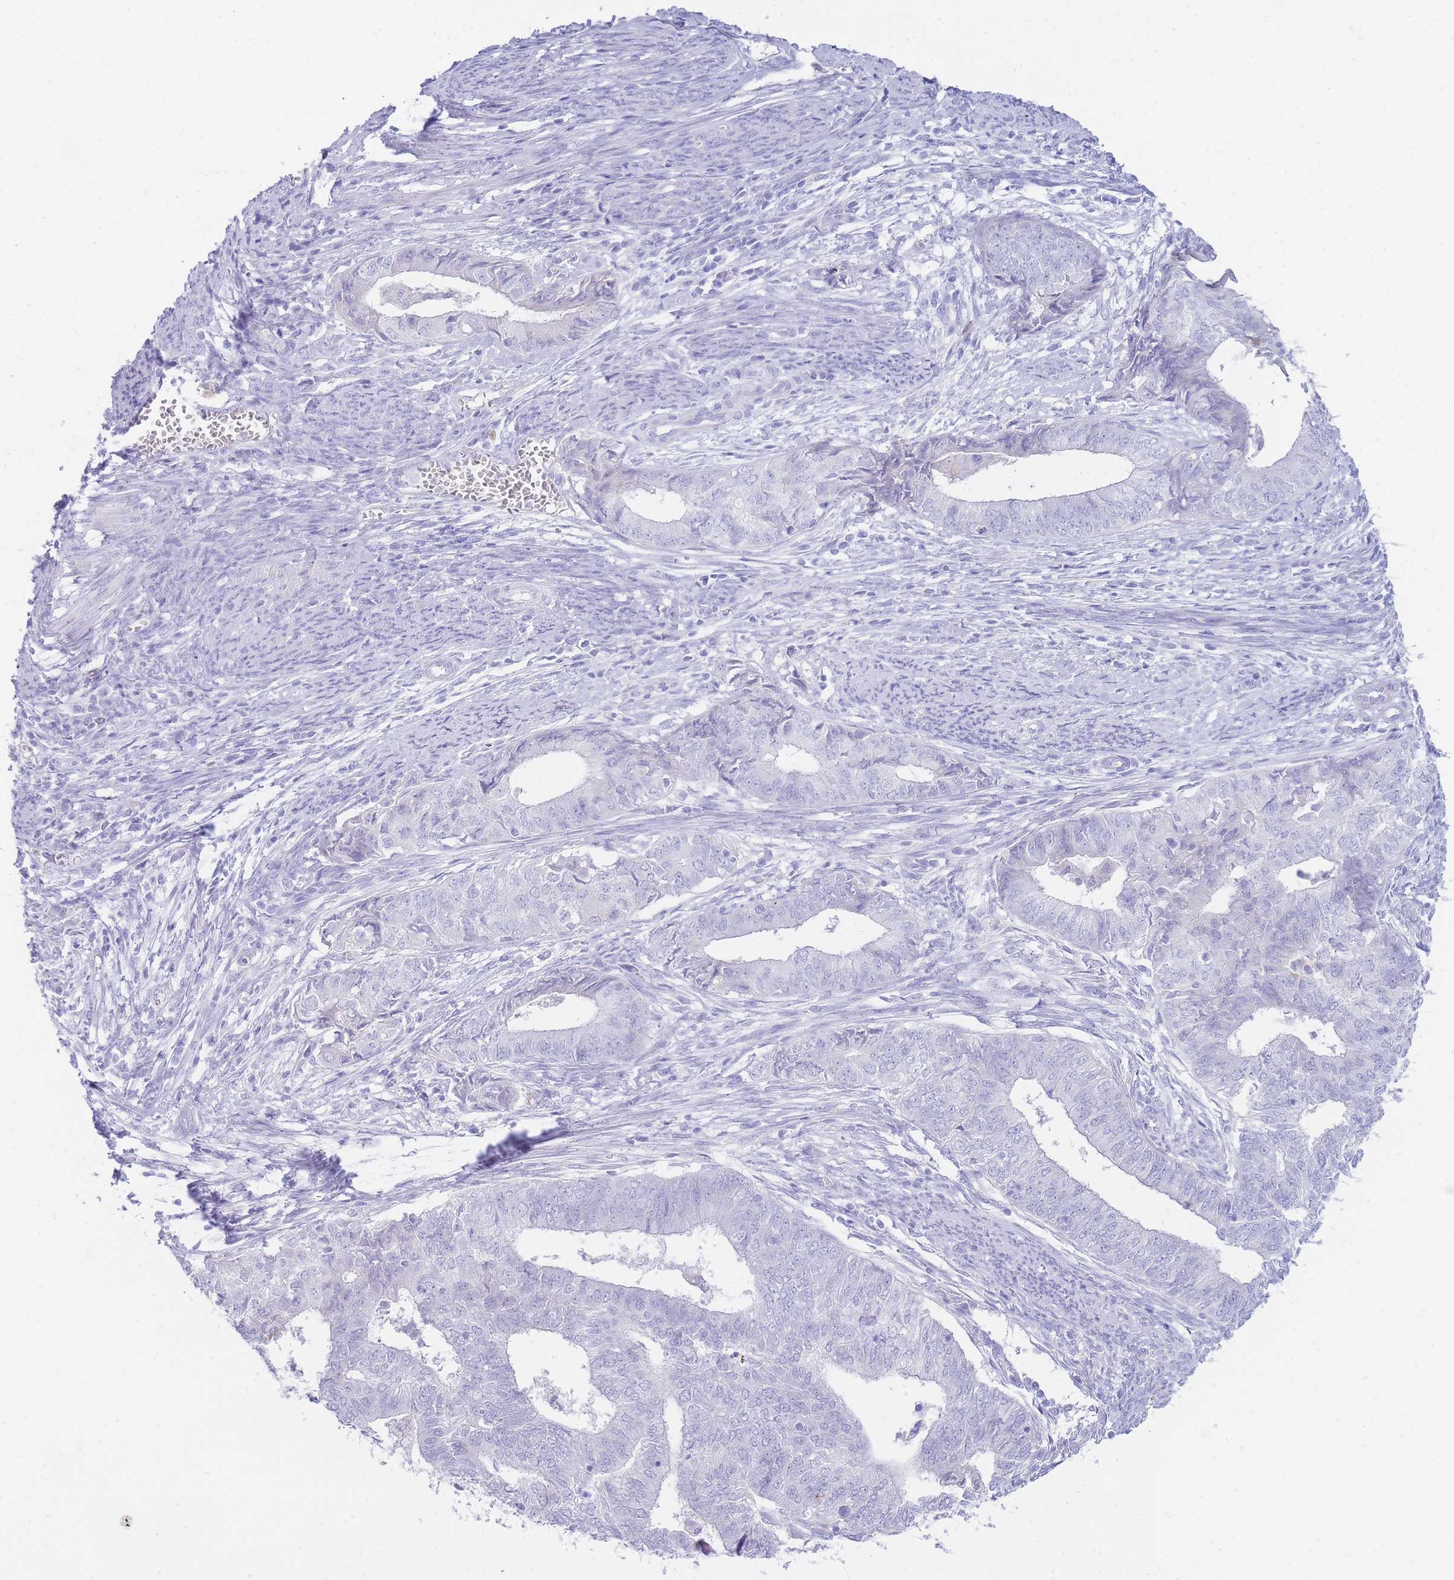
{"staining": {"intensity": "negative", "quantity": "none", "location": "none"}, "tissue": "endometrial cancer", "cell_type": "Tumor cells", "image_type": "cancer", "snomed": [{"axis": "morphology", "description": "Adenocarcinoma, NOS"}, {"axis": "topography", "description": "Endometrium"}], "caption": "Protein analysis of endometrial cancer (adenocarcinoma) exhibits no significant staining in tumor cells.", "gene": "NKX1-2", "patient": {"sex": "female", "age": 62}}